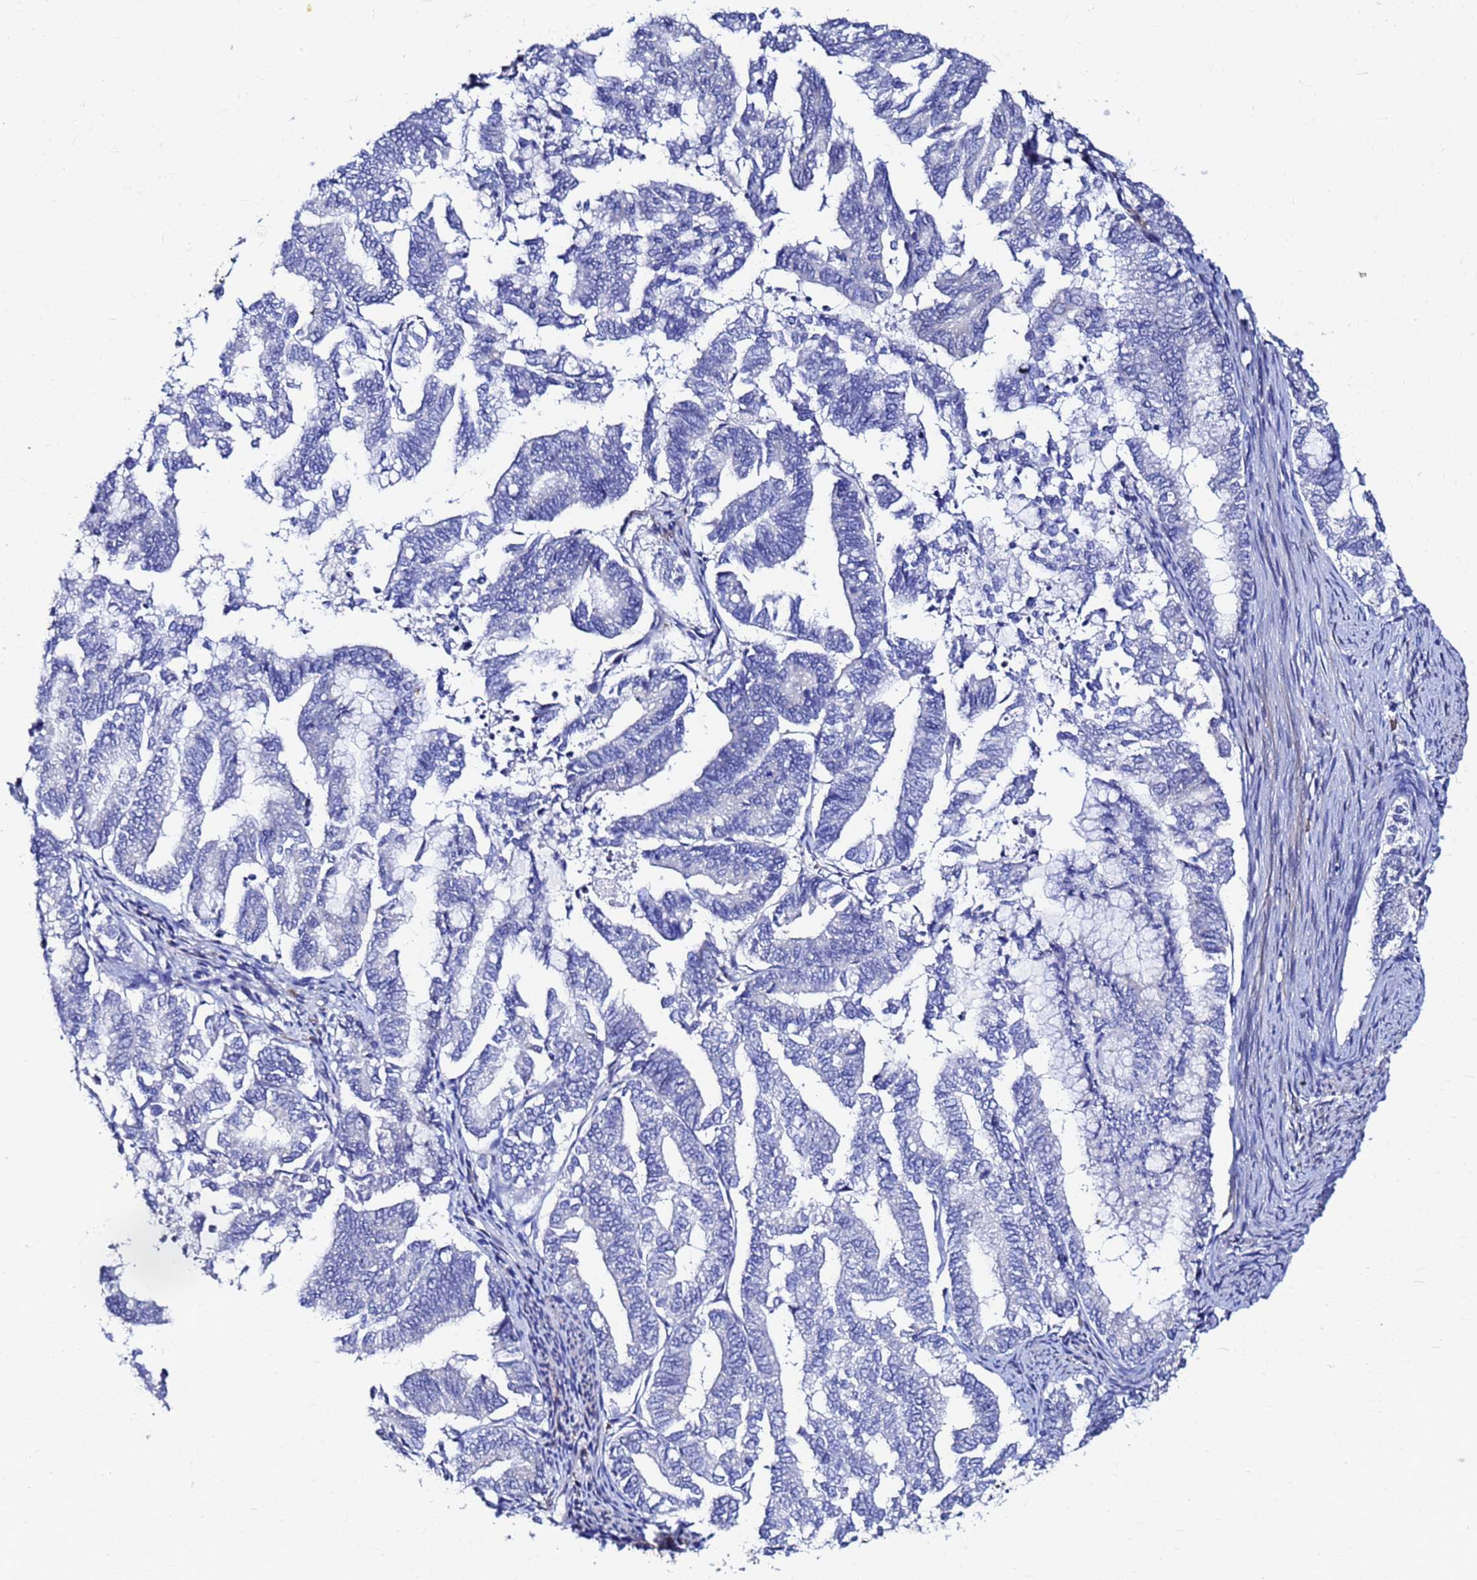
{"staining": {"intensity": "negative", "quantity": "none", "location": "none"}, "tissue": "endometrial cancer", "cell_type": "Tumor cells", "image_type": "cancer", "snomed": [{"axis": "morphology", "description": "Adenocarcinoma, NOS"}, {"axis": "topography", "description": "Endometrium"}], "caption": "Endometrial cancer stained for a protein using immunohistochemistry (IHC) displays no positivity tumor cells.", "gene": "JRKL", "patient": {"sex": "female", "age": 79}}